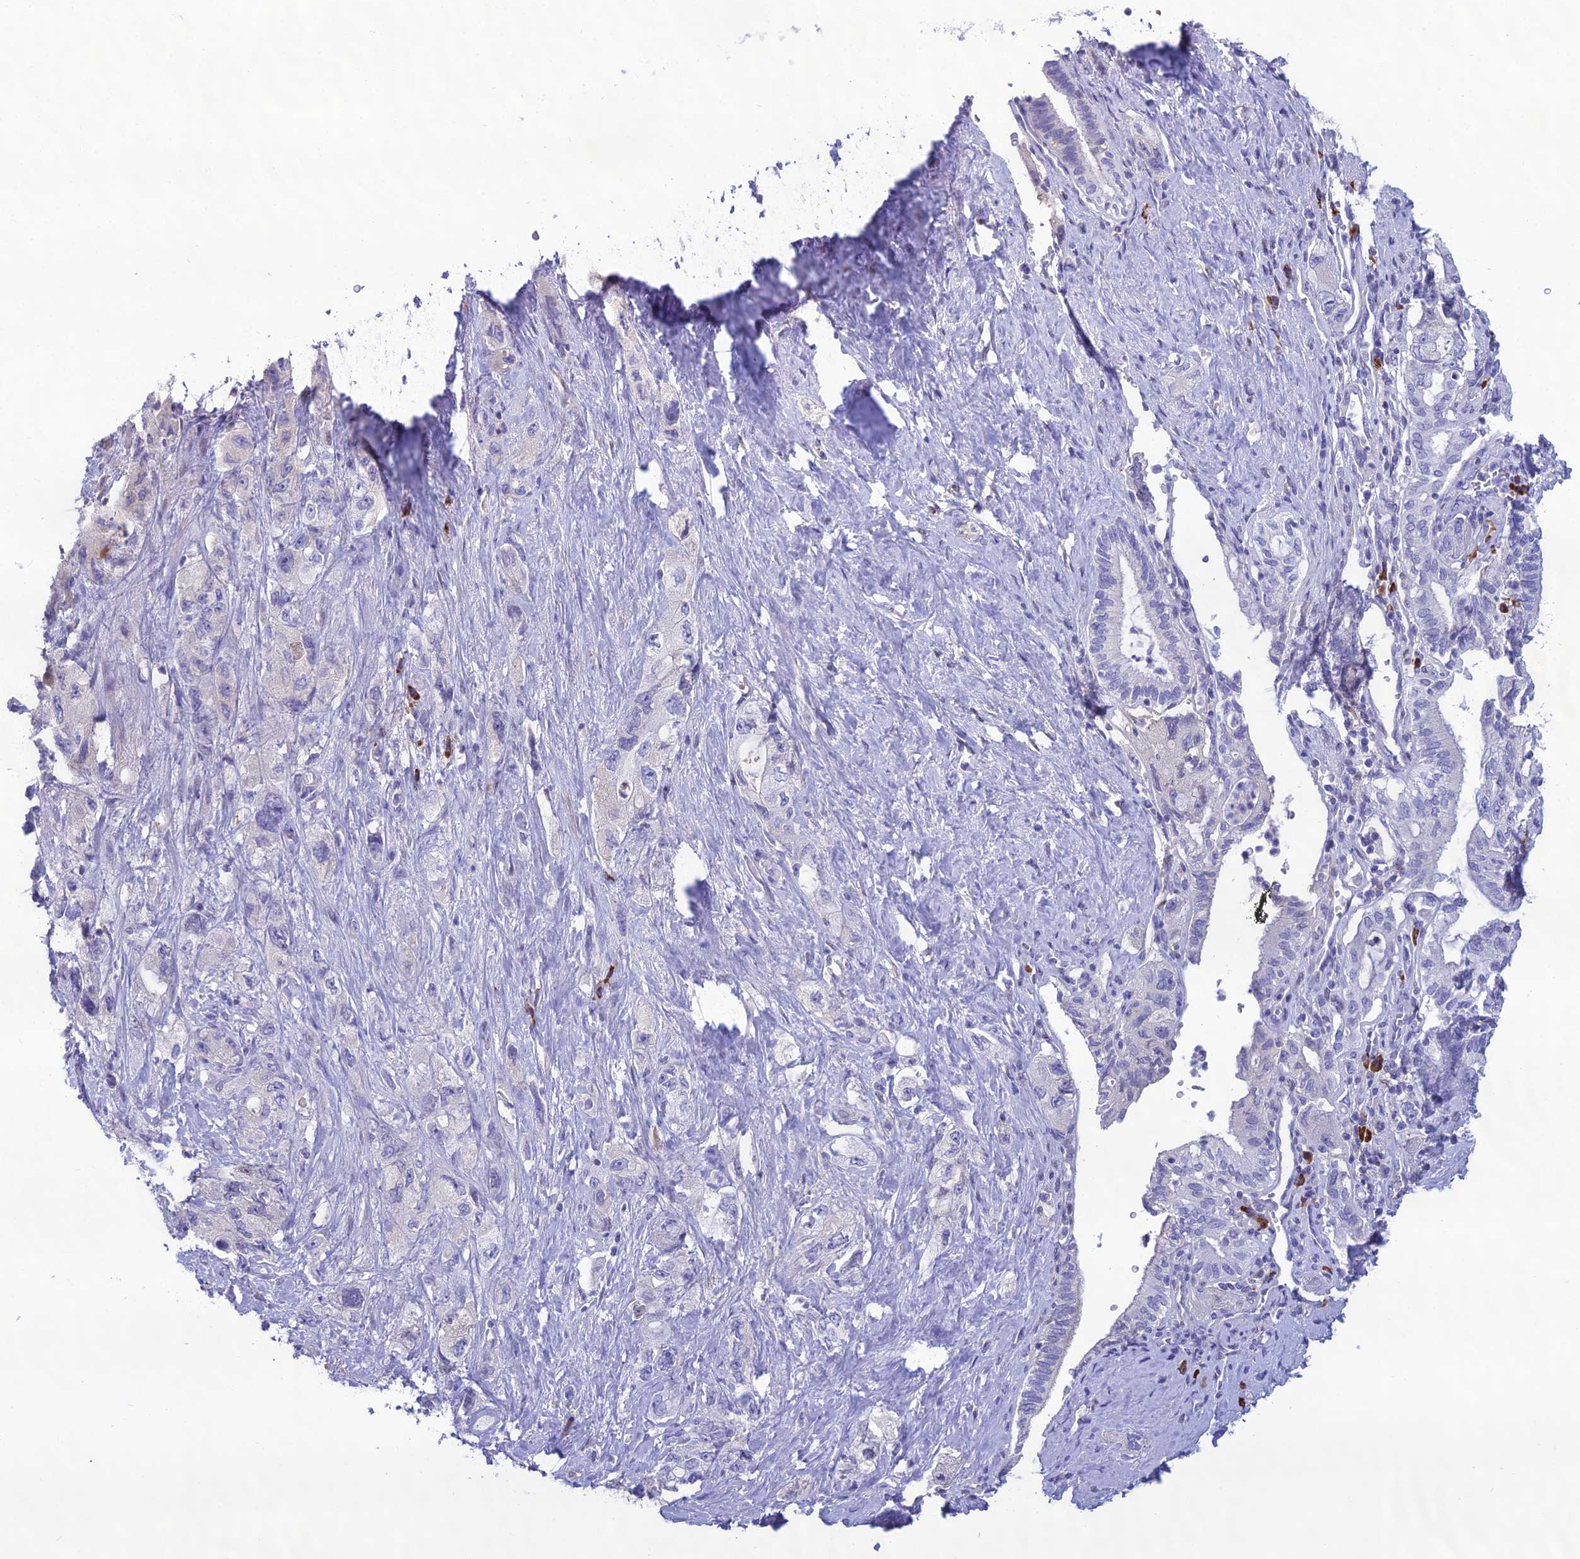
{"staining": {"intensity": "negative", "quantity": "none", "location": "none"}, "tissue": "pancreatic cancer", "cell_type": "Tumor cells", "image_type": "cancer", "snomed": [{"axis": "morphology", "description": "Adenocarcinoma, NOS"}, {"axis": "topography", "description": "Pancreas"}], "caption": "Photomicrograph shows no significant protein expression in tumor cells of adenocarcinoma (pancreatic). (DAB immunohistochemistry with hematoxylin counter stain).", "gene": "CRB2", "patient": {"sex": "female", "age": 73}}